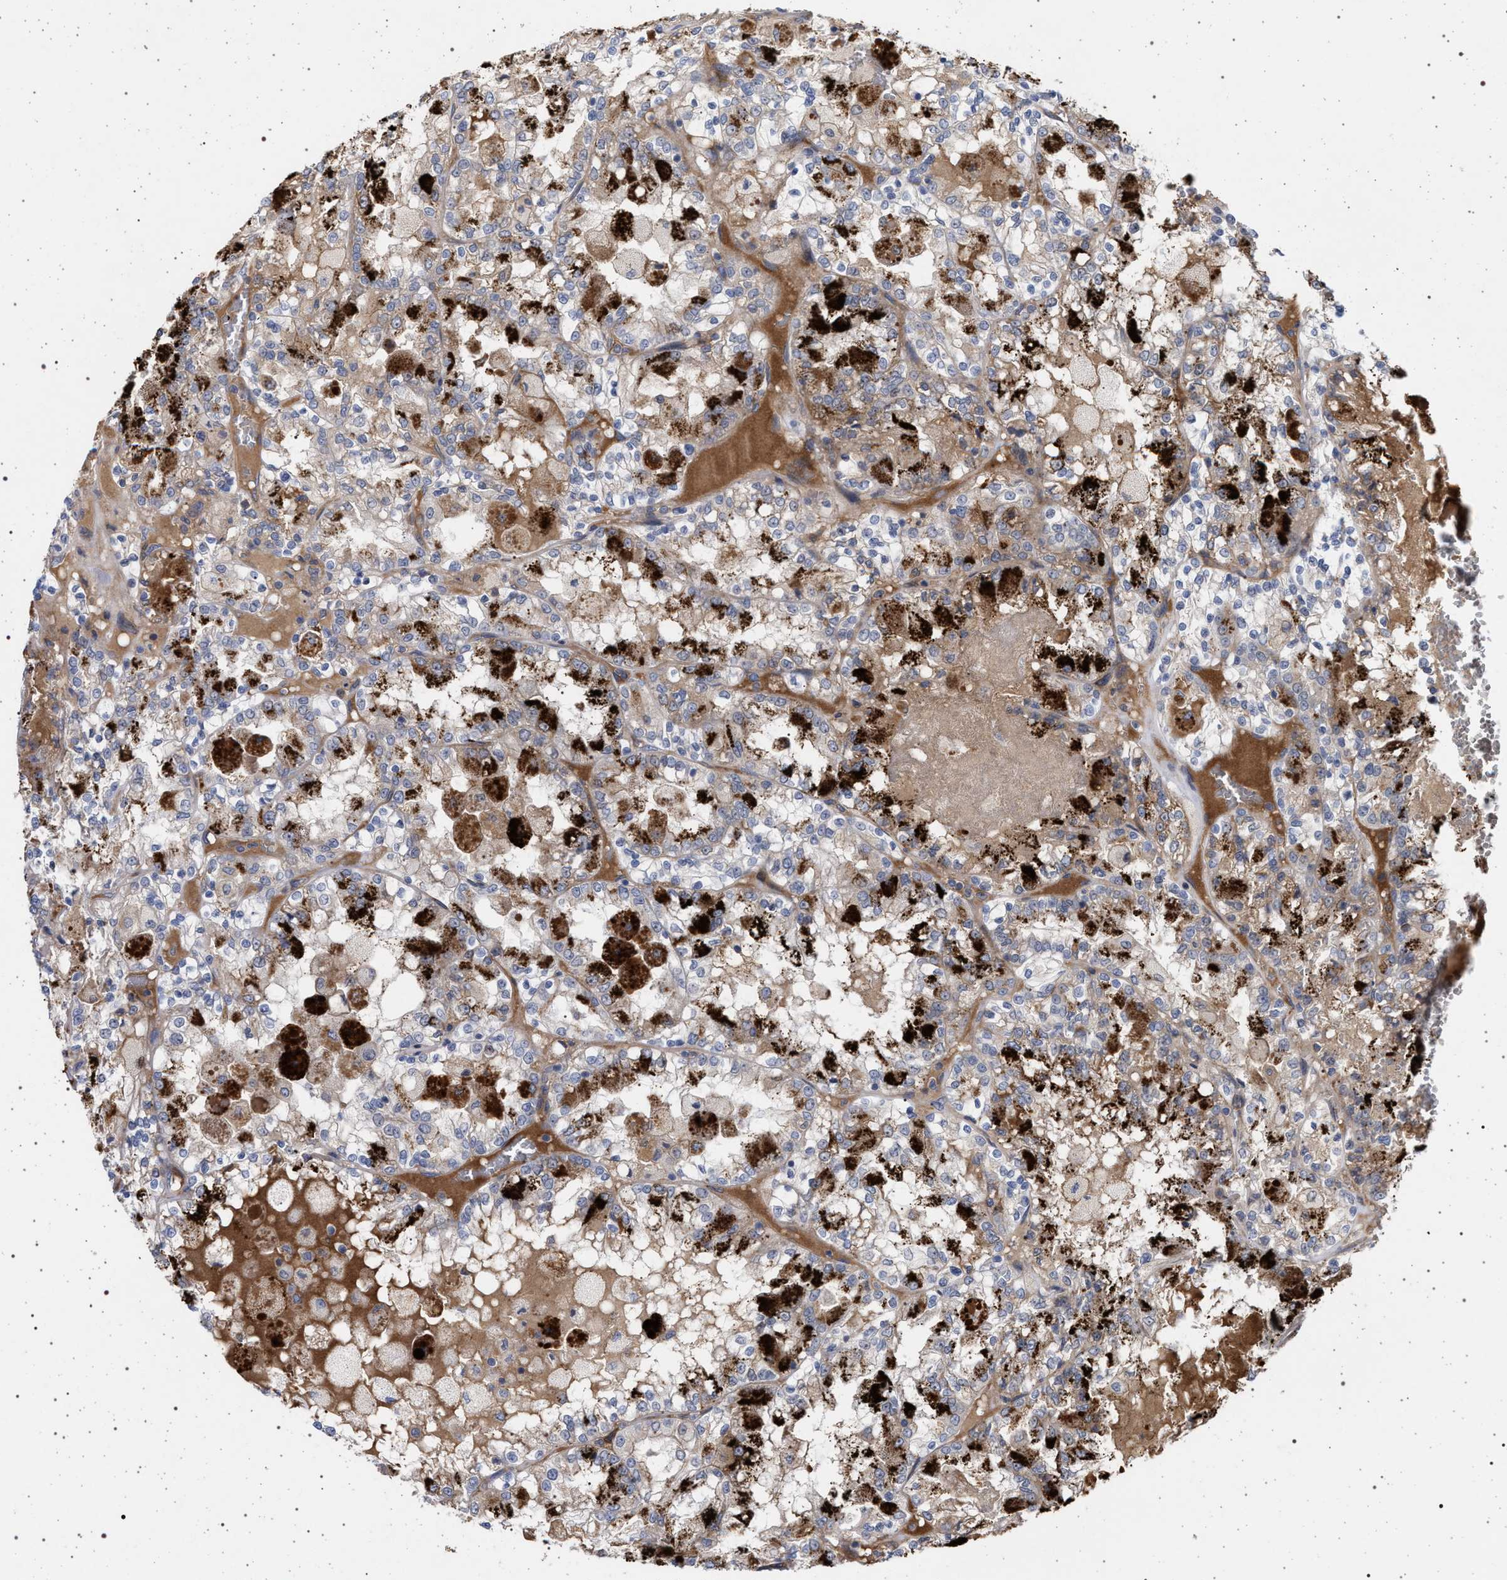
{"staining": {"intensity": "weak", "quantity": "<25%", "location": "cytoplasmic/membranous"}, "tissue": "renal cancer", "cell_type": "Tumor cells", "image_type": "cancer", "snomed": [{"axis": "morphology", "description": "Adenocarcinoma, NOS"}, {"axis": "topography", "description": "Kidney"}], "caption": "Image shows no significant protein staining in tumor cells of renal adenocarcinoma.", "gene": "RBM48", "patient": {"sex": "female", "age": 56}}